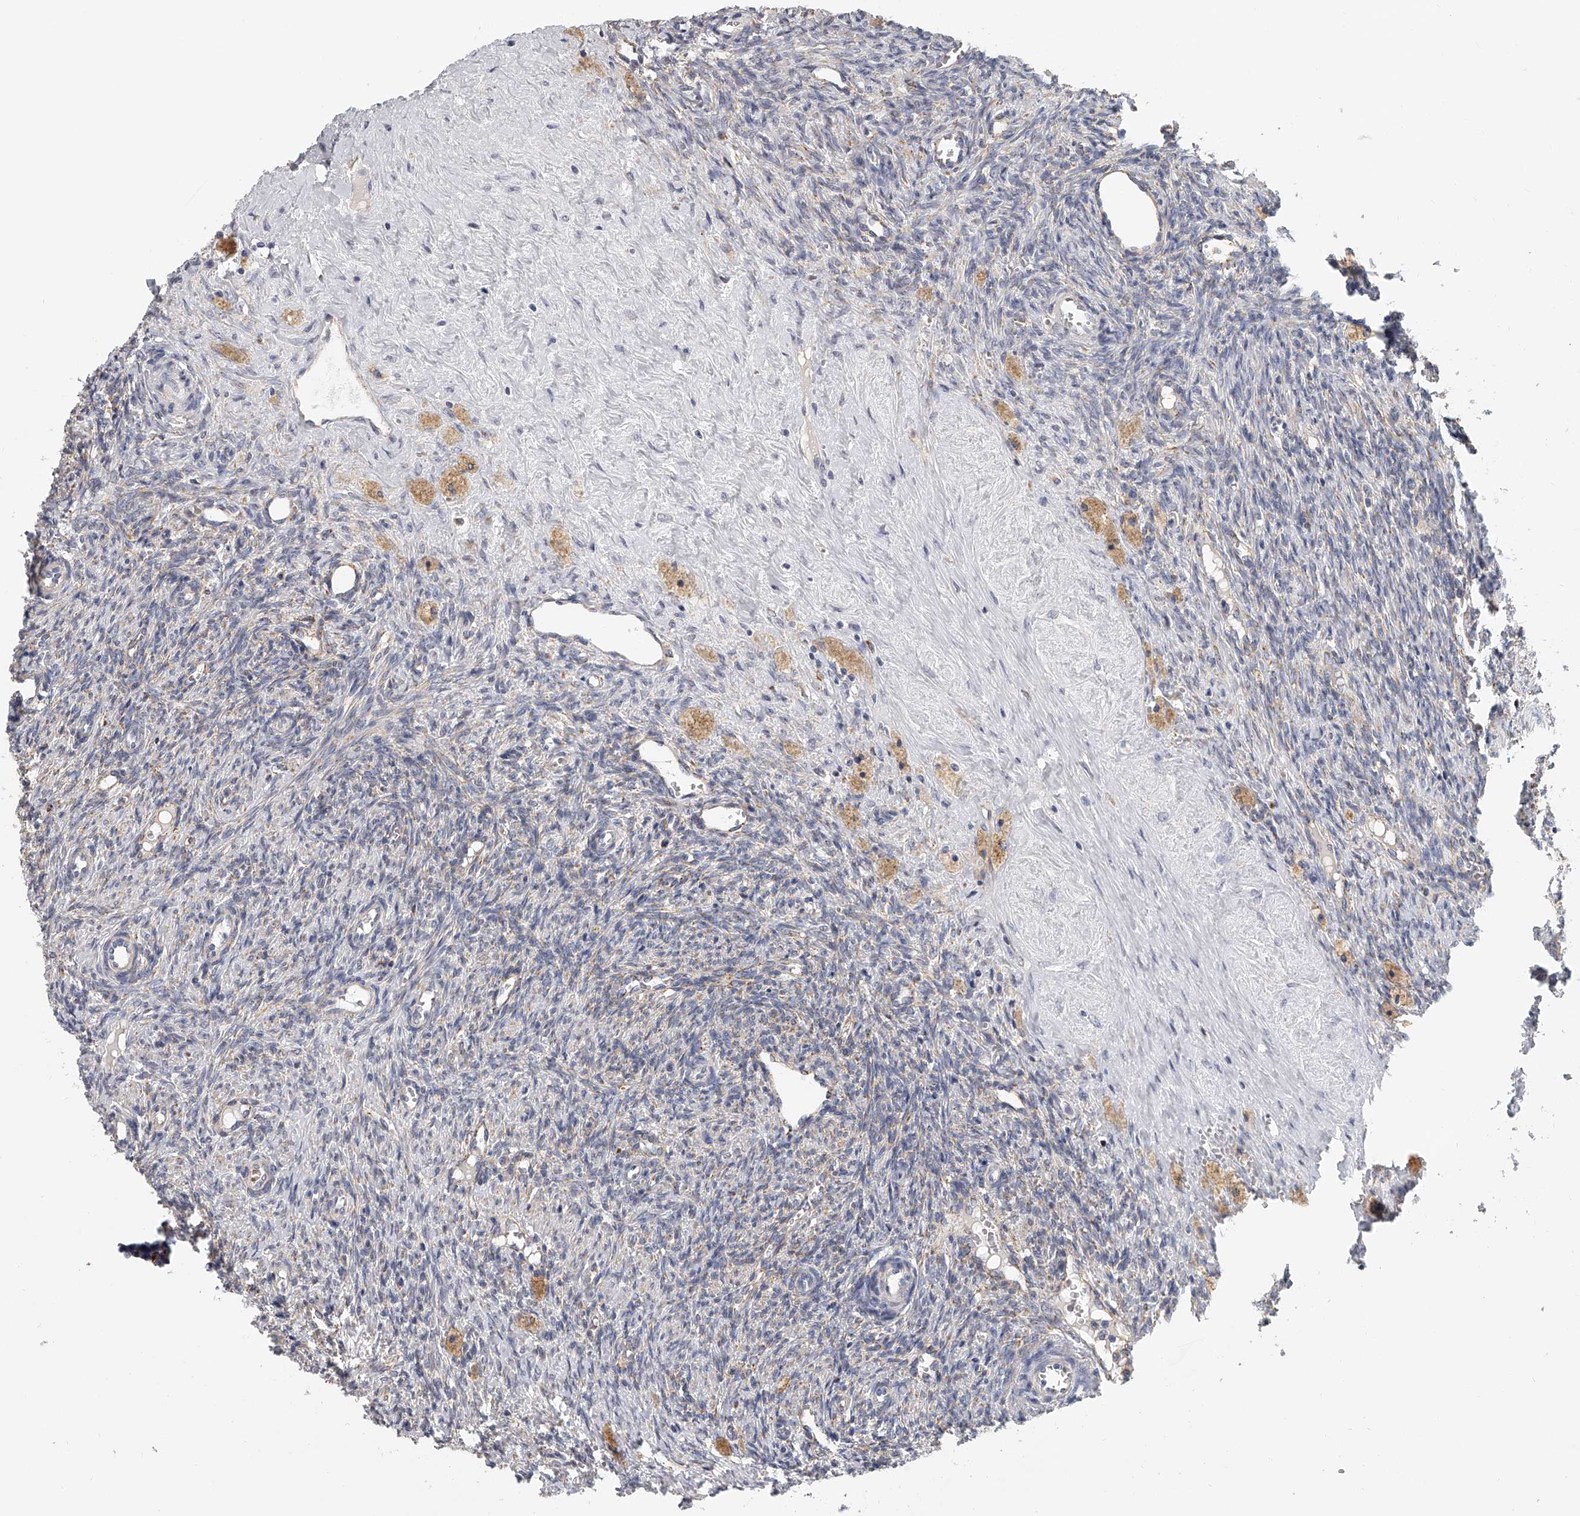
{"staining": {"intensity": "weak", "quantity": ">75%", "location": "cytoplasmic/membranous"}, "tissue": "ovary", "cell_type": "Follicle cells", "image_type": "normal", "snomed": [{"axis": "morphology", "description": "Normal tissue, NOS"}, {"axis": "topography", "description": "Ovary"}], "caption": "Follicle cells display low levels of weak cytoplasmic/membranous staining in approximately >75% of cells in unremarkable human ovary.", "gene": "KLHL7", "patient": {"sex": "female", "age": 41}}